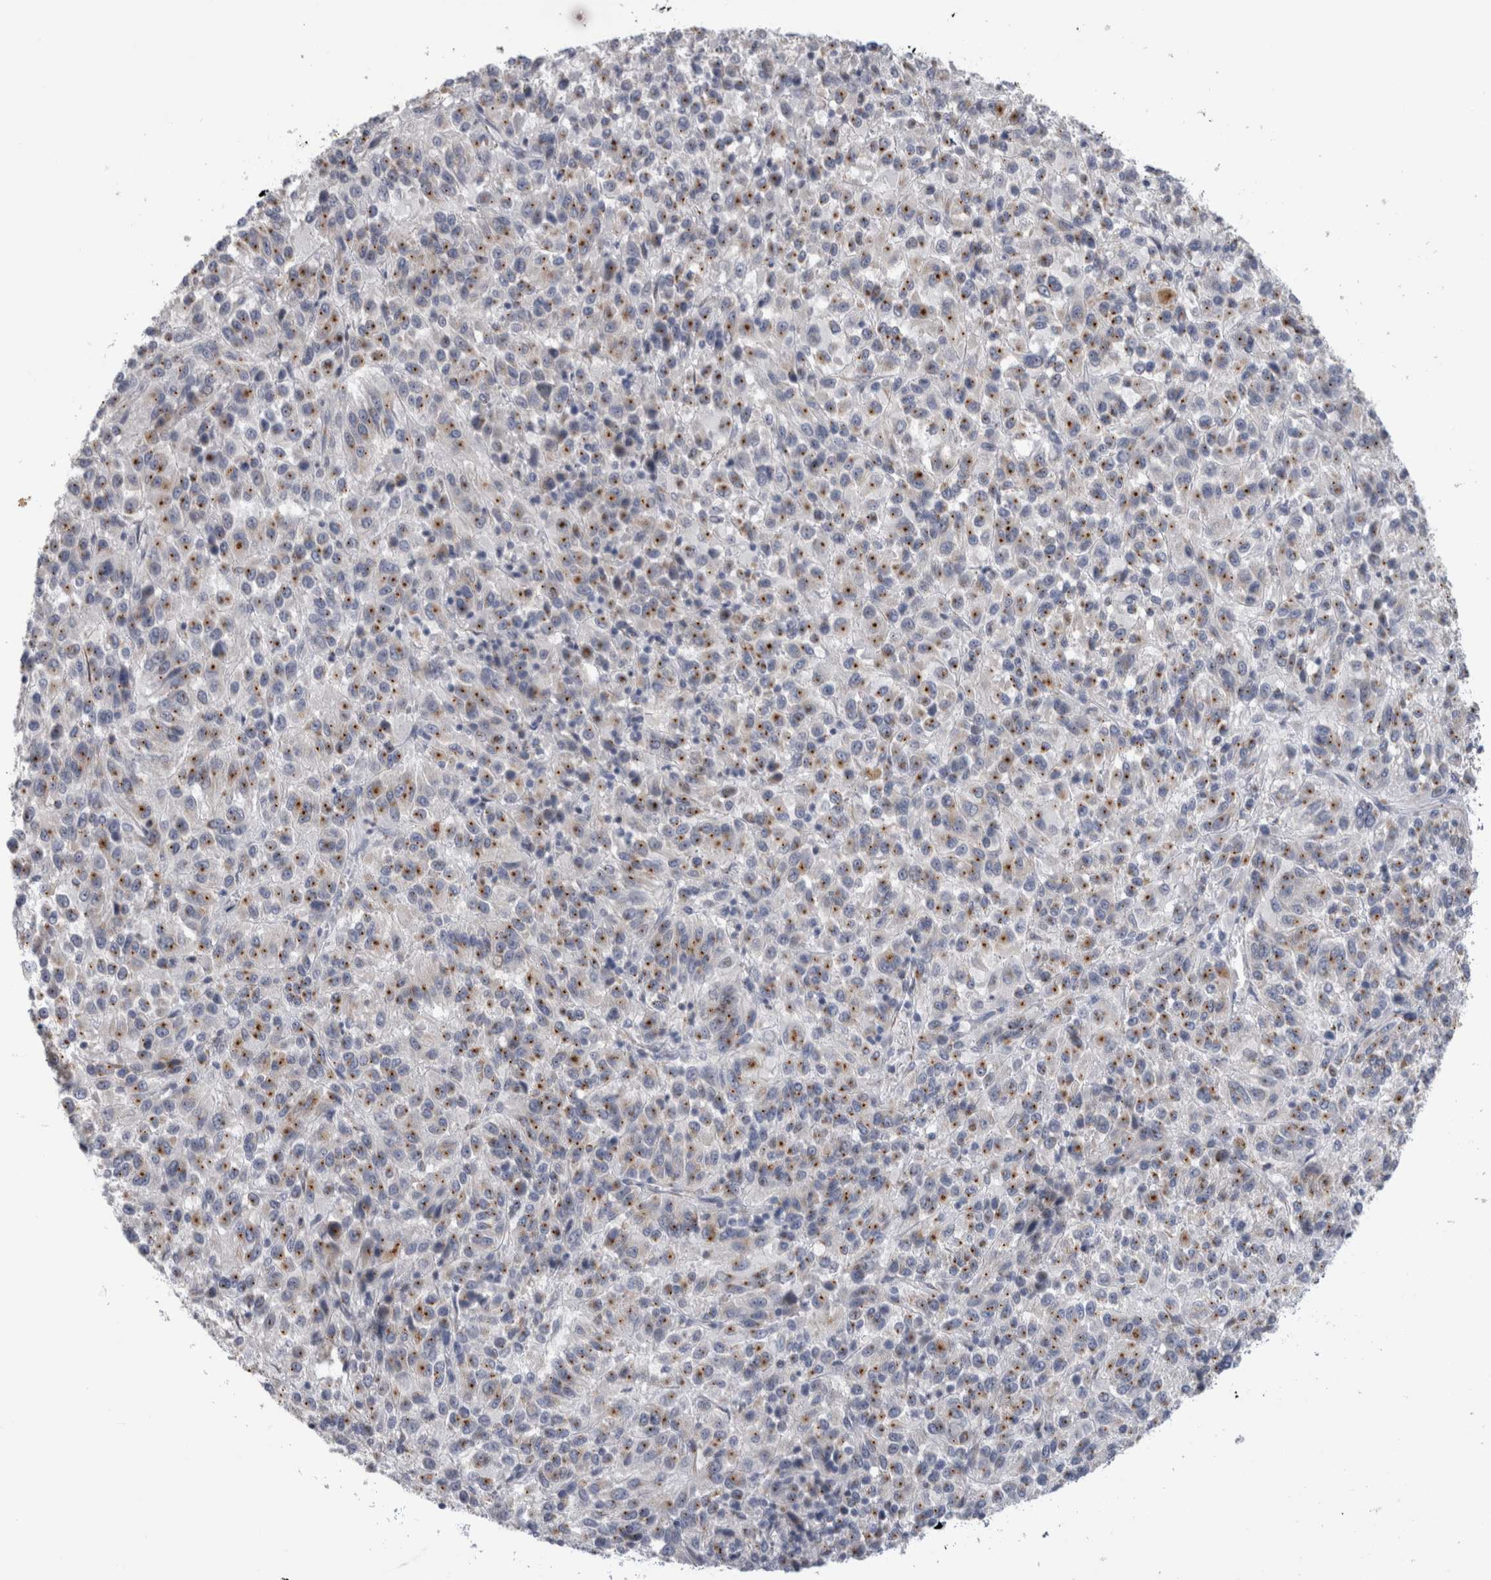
{"staining": {"intensity": "moderate", "quantity": ">75%", "location": "cytoplasmic/membranous"}, "tissue": "melanoma", "cell_type": "Tumor cells", "image_type": "cancer", "snomed": [{"axis": "morphology", "description": "Malignant melanoma, Metastatic site"}, {"axis": "topography", "description": "Lung"}], "caption": "High-power microscopy captured an immunohistochemistry histopathology image of malignant melanoma (metastatic site), revealing moderate cytoplasmic/membranous positivity in approximately >75% of tumor cells.", "gene": "AKAP9", "patient": {"sex": "male", "age": 64}}